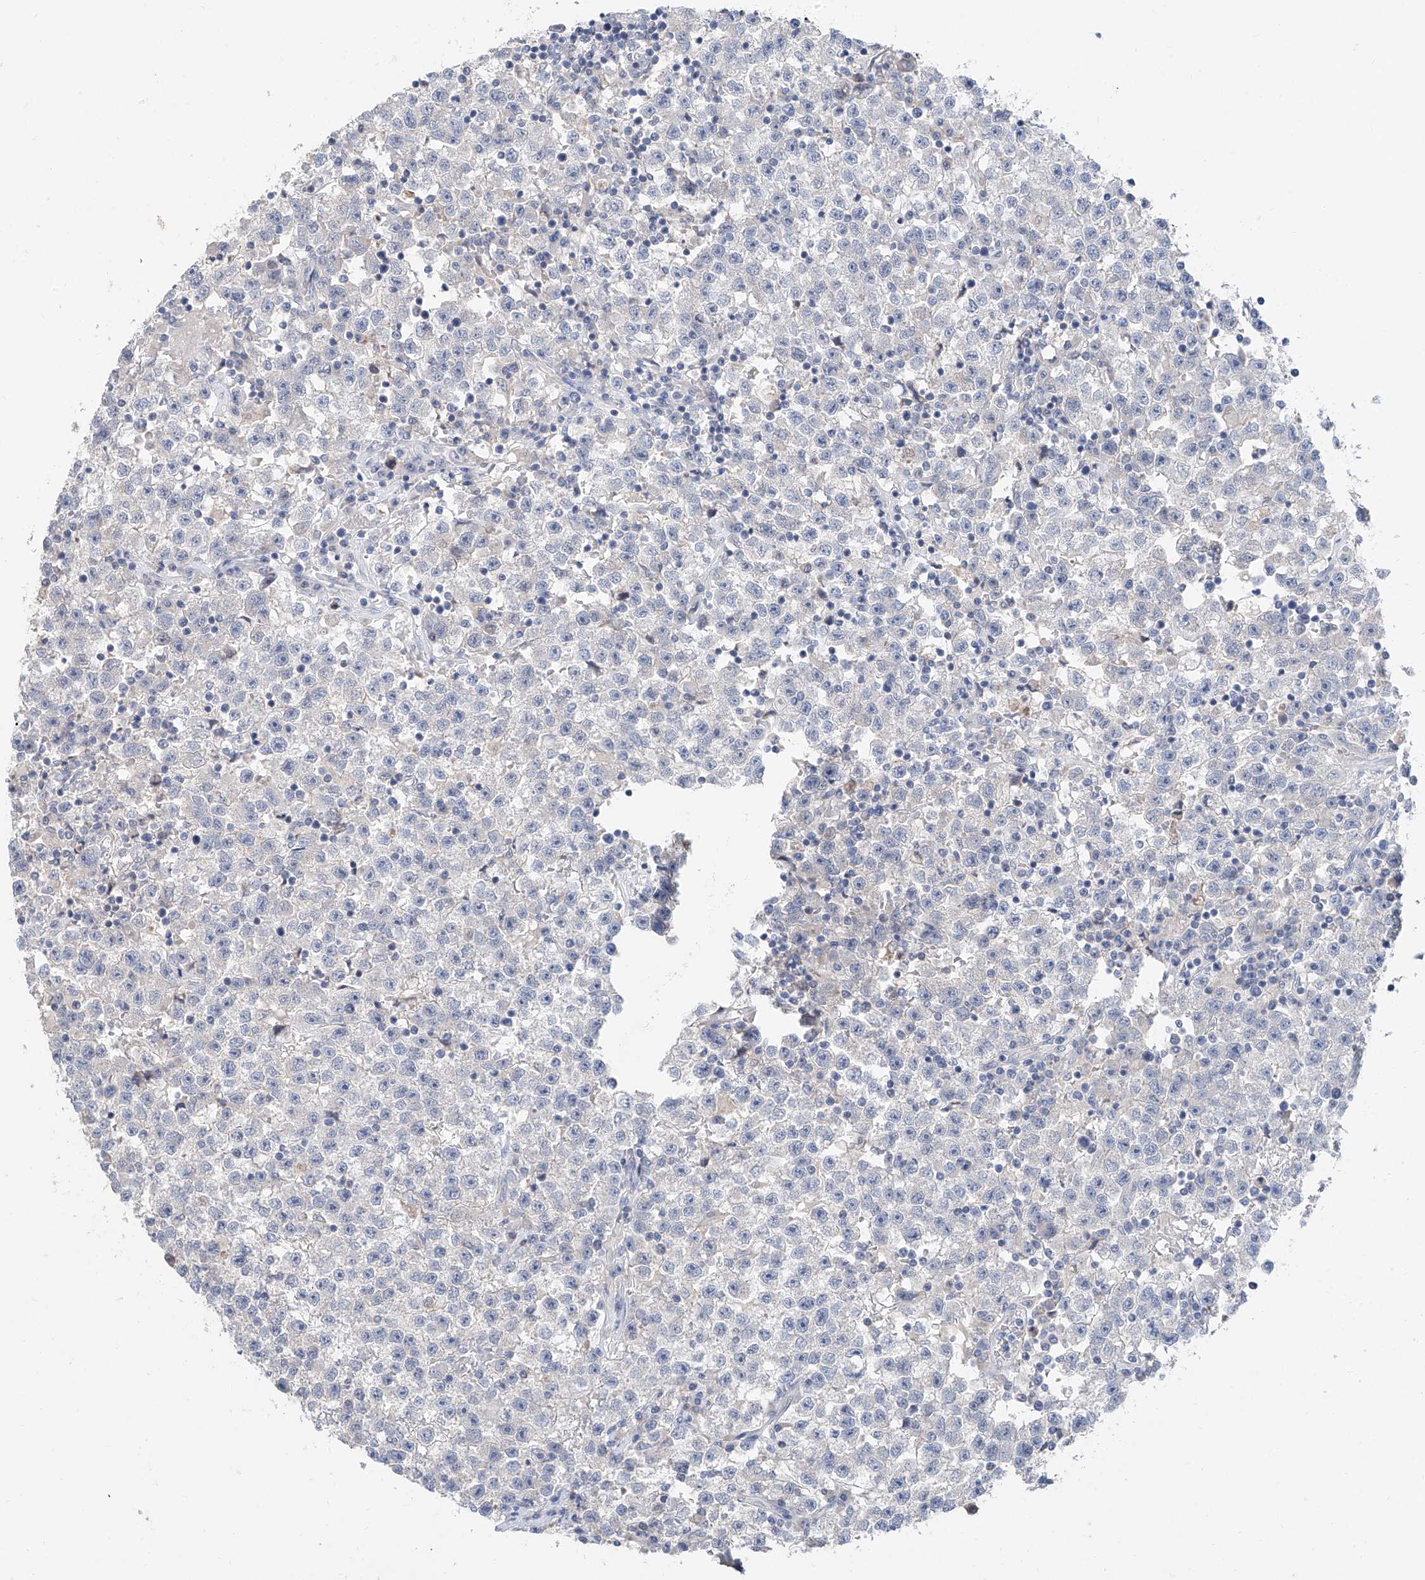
{"staining": {"intensity": "negative", "quantity": "none", "location": "none"}, "tissue": "testis cancer", "cell_type": "Tumor cells", "image_type": "cancer", "snomed": [{"axis": "morphology", "description": "Seminoma, NOS"}, {"axis": "topography", "description": "Testis"}], "caption": "The immunohistochemistry micrograph has no significant positivity in tumor cells of seminoma (testis) tissue. (DAB (3,3'-diaminobenzidine) immunohistochemistry with hematoxylin counter stain).", "gene": "FUCA2", "patient": {"sex": "male", "age": 22}}